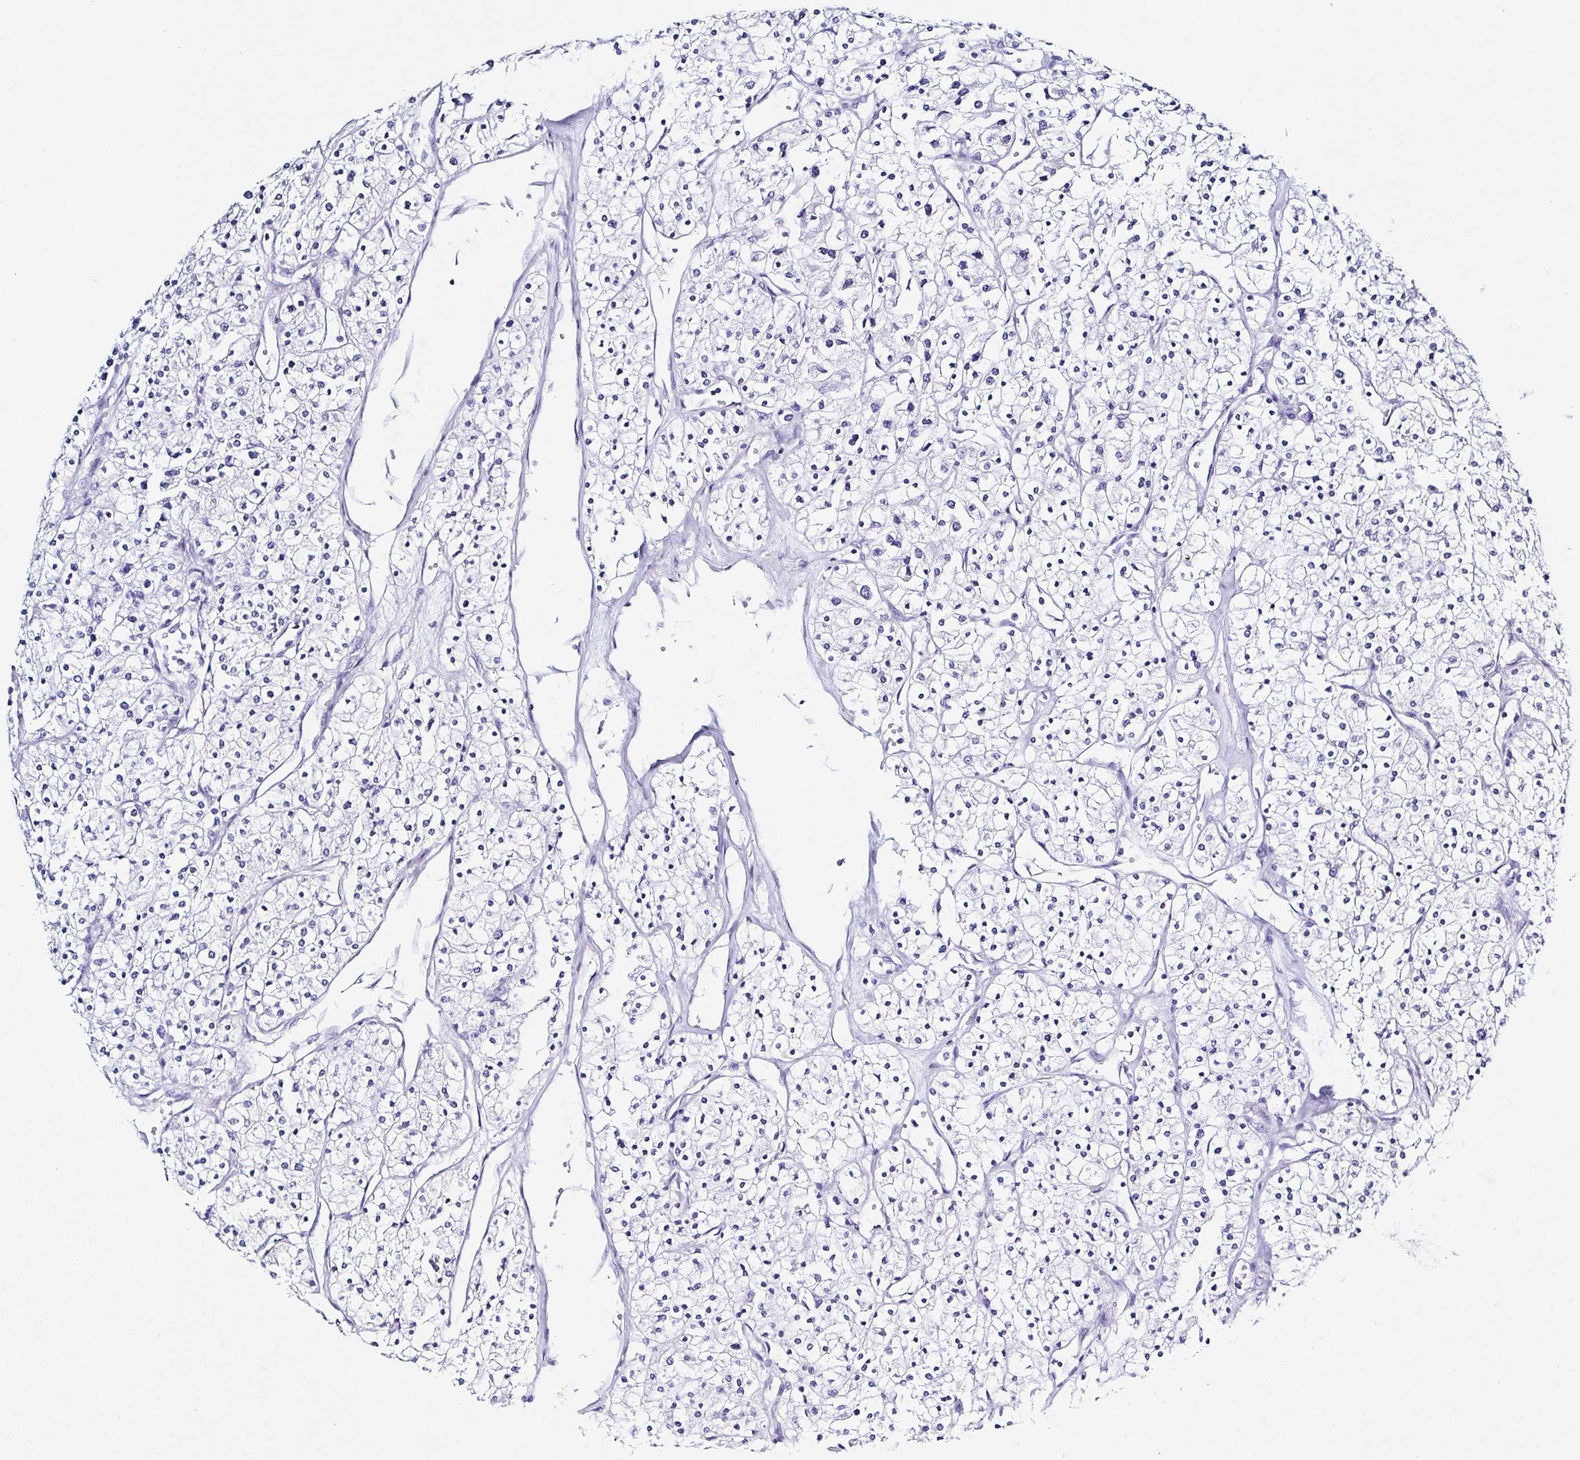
{"staining": {"intensity": "negative", "quantity": "none", "location": "none"}, "tissue": "renal cancer", "cell_type": "Tumor cells", "image_type": "cancer", "snomed": [{"axis": "morphology", "description": "Adenocarcinoma, NOS"}, {"axis": "topography", "description": "Kidney"}], "caption": "Tumor cells show no significant protein expression in renal cancer.", "gene": "TNNT2", "patient": {"sex": "male", "age": 80}}